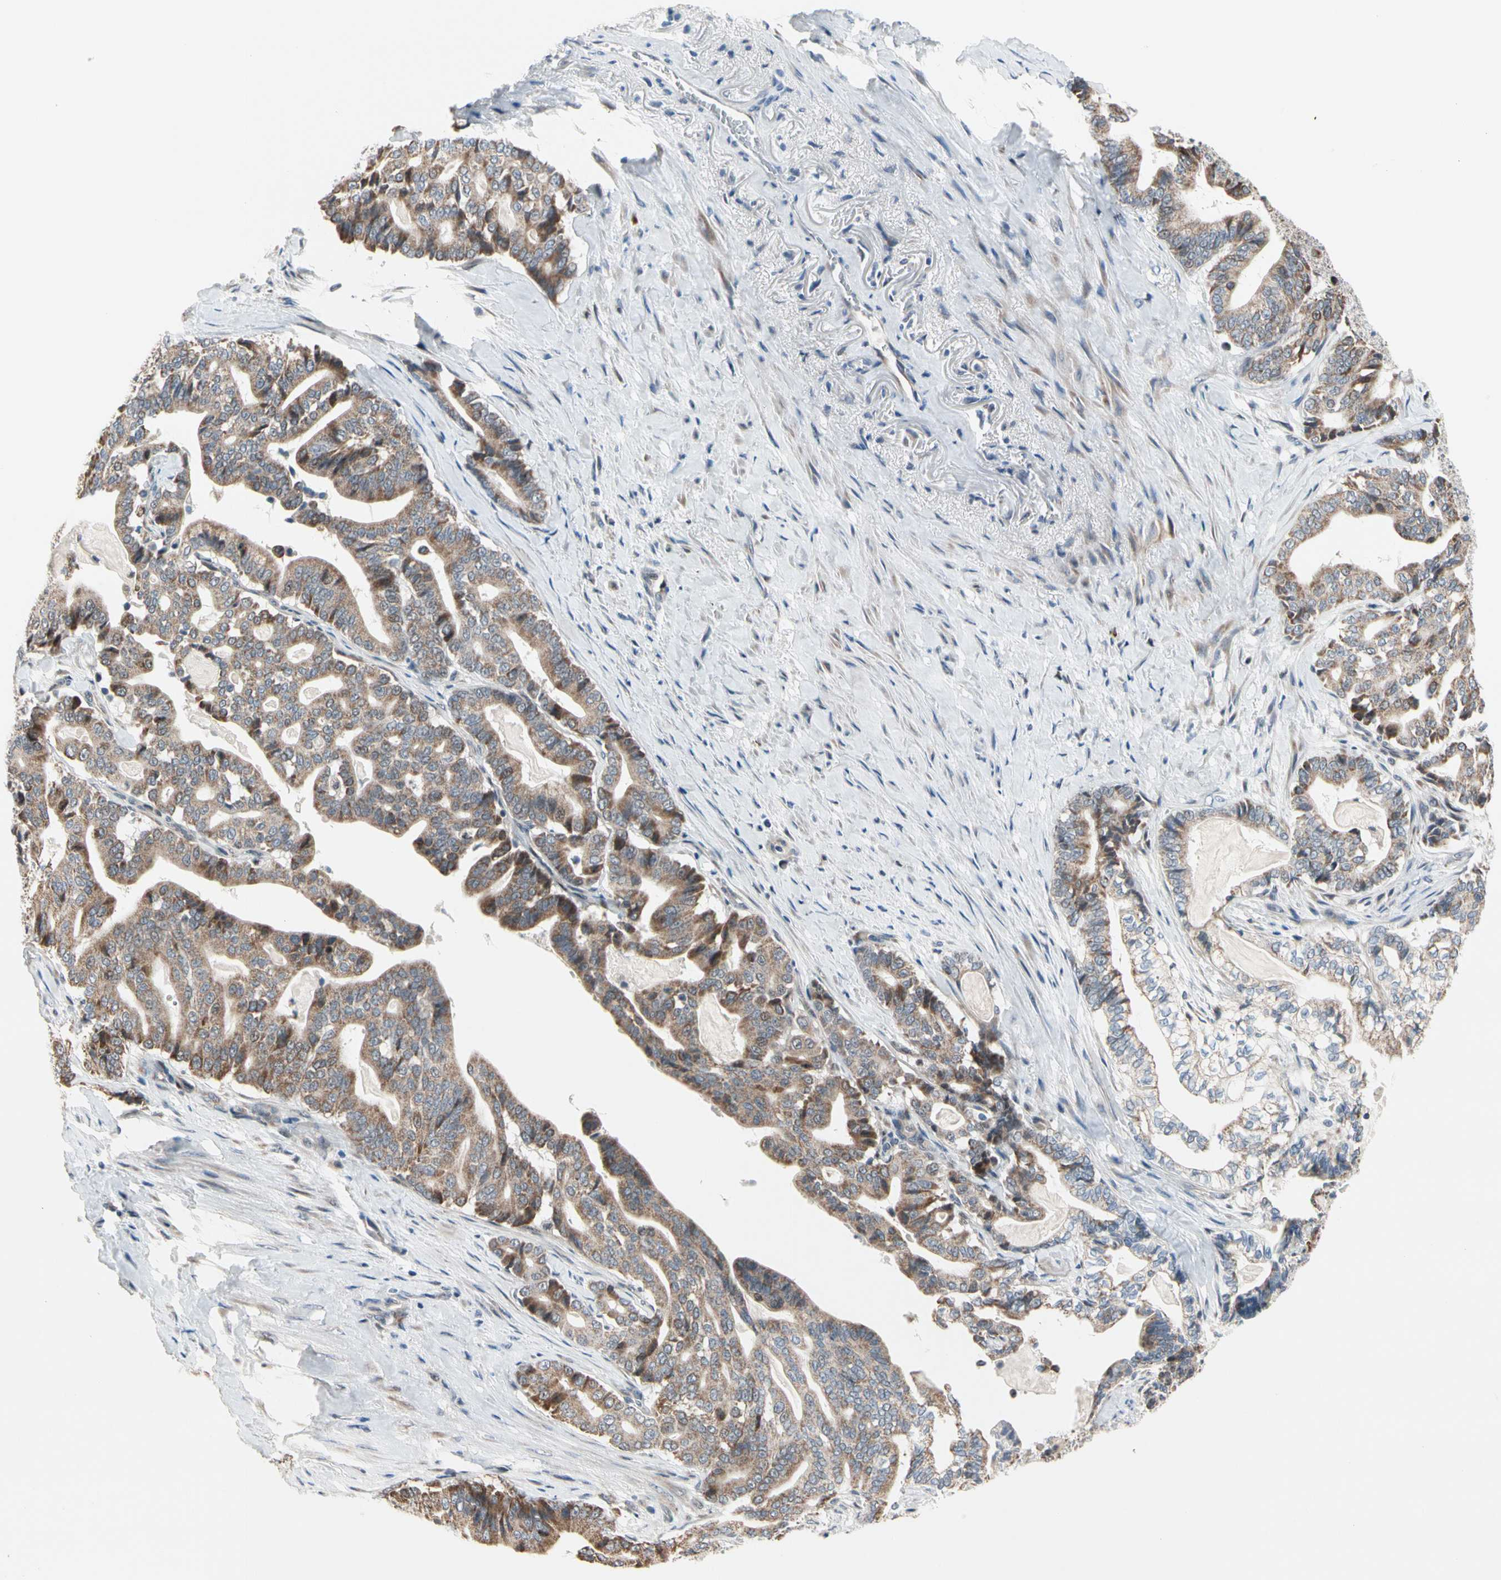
{"staining": {"intensity": "moderate", "quantity": ">75%", "location": "cytoplasmic/membranous"}, "tissue": "pancreatic cancer", "cell_type": "Tumor cells", "image_type": "cancer", "snomed": [{"axis": "morphology", "description": "Adenocarcinoma, NOS"}, {"axis": "topography", "description": "Pancreas"}], "caption": "Immunohistochemistry of pancreatic cancer (adenocarcinoma) shows medium levels of moderate cytoplasmic/membranous staining in approximately >75% of tumor cells.", "gene": "MARK1", "patient": {"sex": "male", "age": 63}}